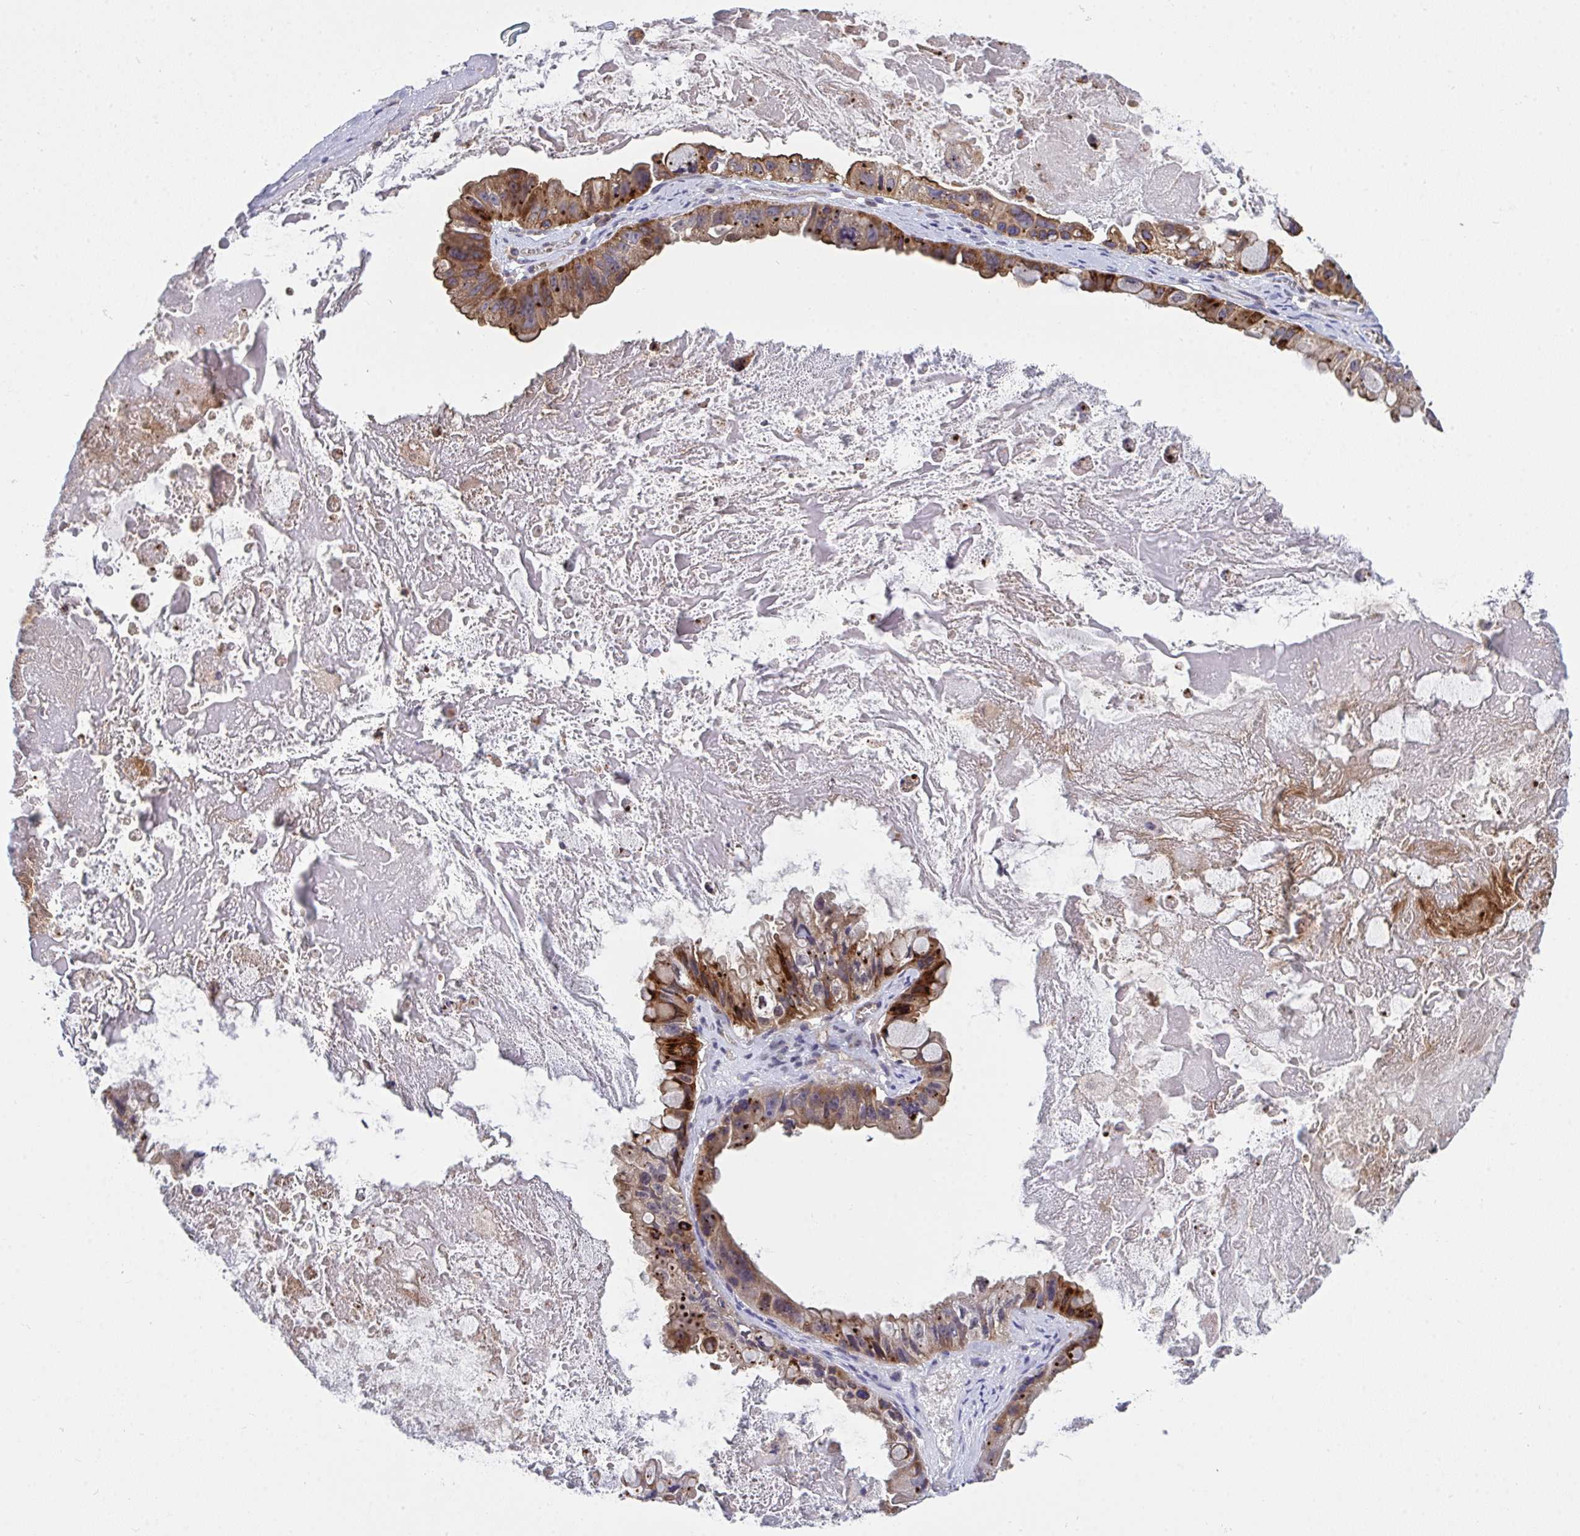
{"staining": {"intensity": "moderate", "quantity": "25%-75%", "location": "cytoplasmic/membranous"}, "tissue": "ovarian cancer", "cell_type": "Tumor cells", "image_type": "cancer", "snomed": [{"axis": "morphology", "description": "Cystadenocarcinoma, mucinous, NOS"}, {"axis": "topography", "description": "Ovary"}], "caption": "Immunohistochemistry (IHC) image of human ovarian cancer stained for a protein (brown), which displays medium levels of moderate cytoplasmic/membranous expression in approximately 25%-75% of tumor cells.", "gene": "C4orf36", "patient": {"sex": "female", "age": 61}}